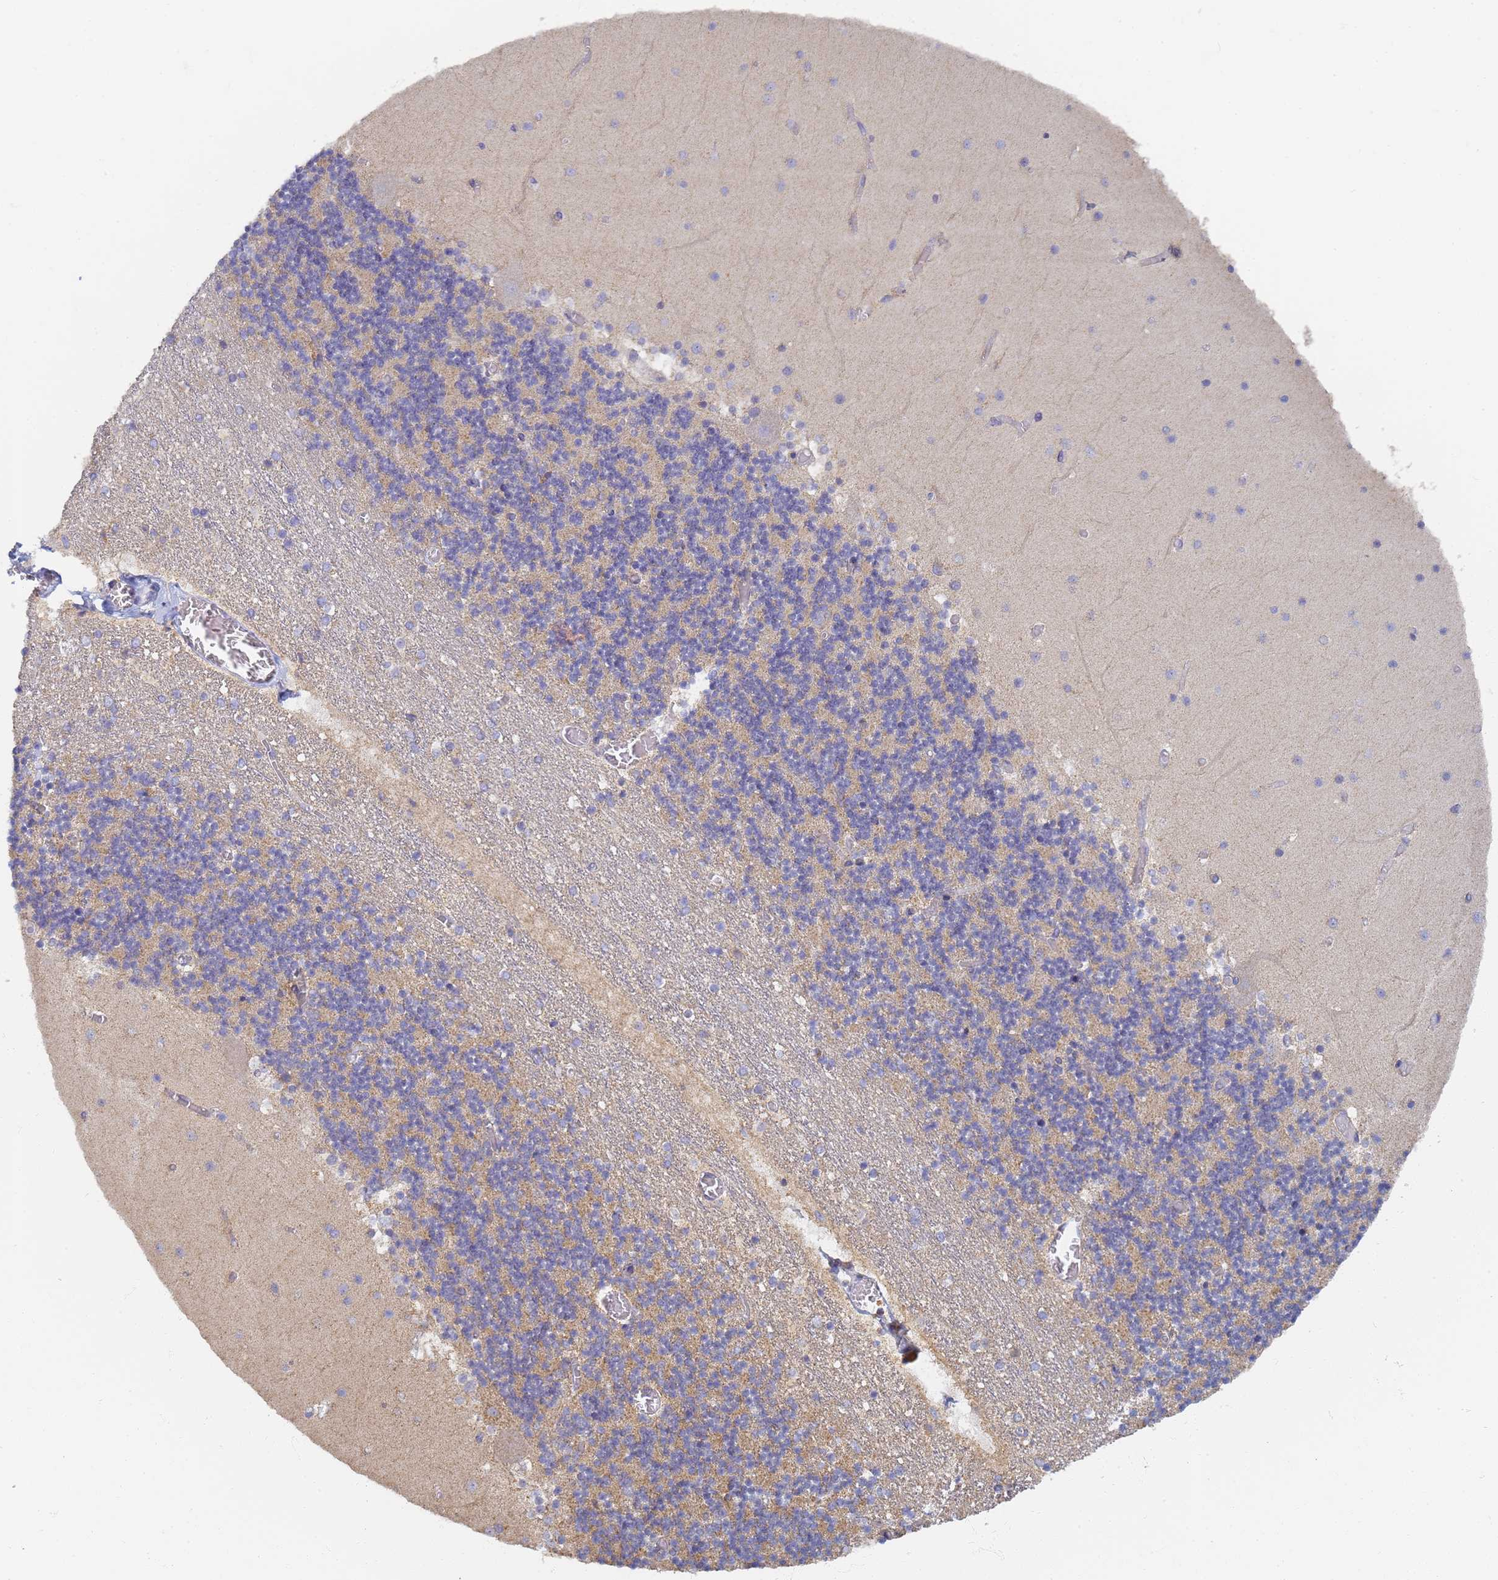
{"staining": {"intensity": "moderate", "quantity": "25%-75%", "location": "cytoplasmic/membranous"}, "tissue": "cerebellum", "cell_type": "Cells in granular layer", "image_type": "normal", "snomed": [{"axis": "morphology", "description": "Normal tissue, NOS"}, {"axis": "topography", "description": "Cerebellum"}], "caption": "Cerebellum stained with IHC reveals moderate cytoplasmic/membranous staining in about 25%-75% of cells in granular layer. (brown staining indicates protein expression, while blue staining denotes nuclei).", "gene": "UTP23", "patient": {"sex": "female", "age": 28}}